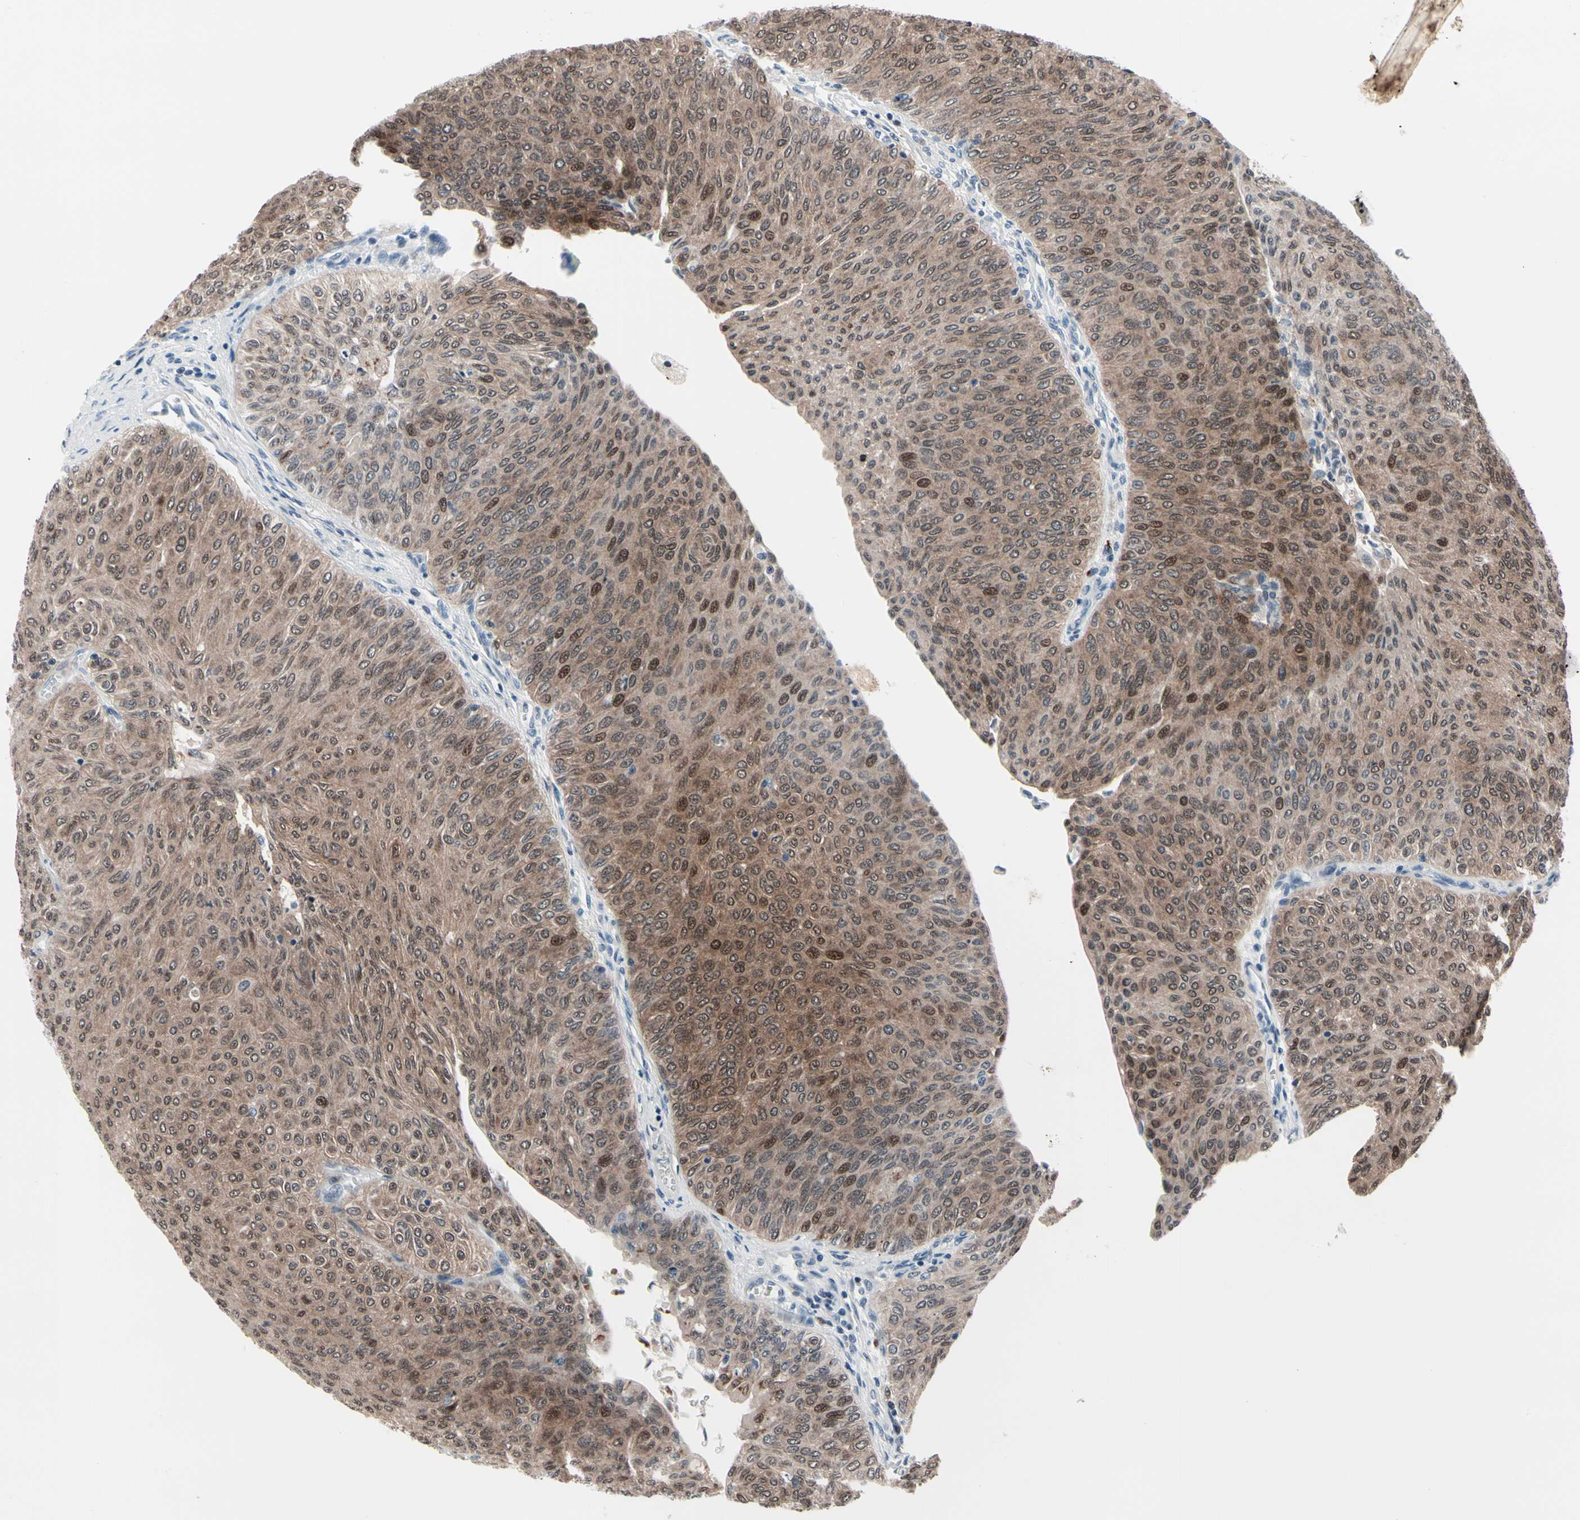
{"staining": {"intensity": "moderate", "quantity": ">75%", "location": "cytoplasmic/membranous,nuclear"}, "tissue": "urothelial cancer", "cell_type": "Tumor cells", "image_type": "cancer", "snomed": [{"axis": "morphology", "description": "Urothelial carcinoma, Low grade"}, {"axis": "topography", "description": "Urinary bladder"}], "caption": "An immunohistochemistry (IHC) histopathology image of neoplastic tissue is shown. Protein staining in brown labels moderate cytoplasmic/membranous and nuclear positivity in urothelial cancer within tumor cells.", "gene": "TXN", "patient": {"sex": "male", "age": 78}}